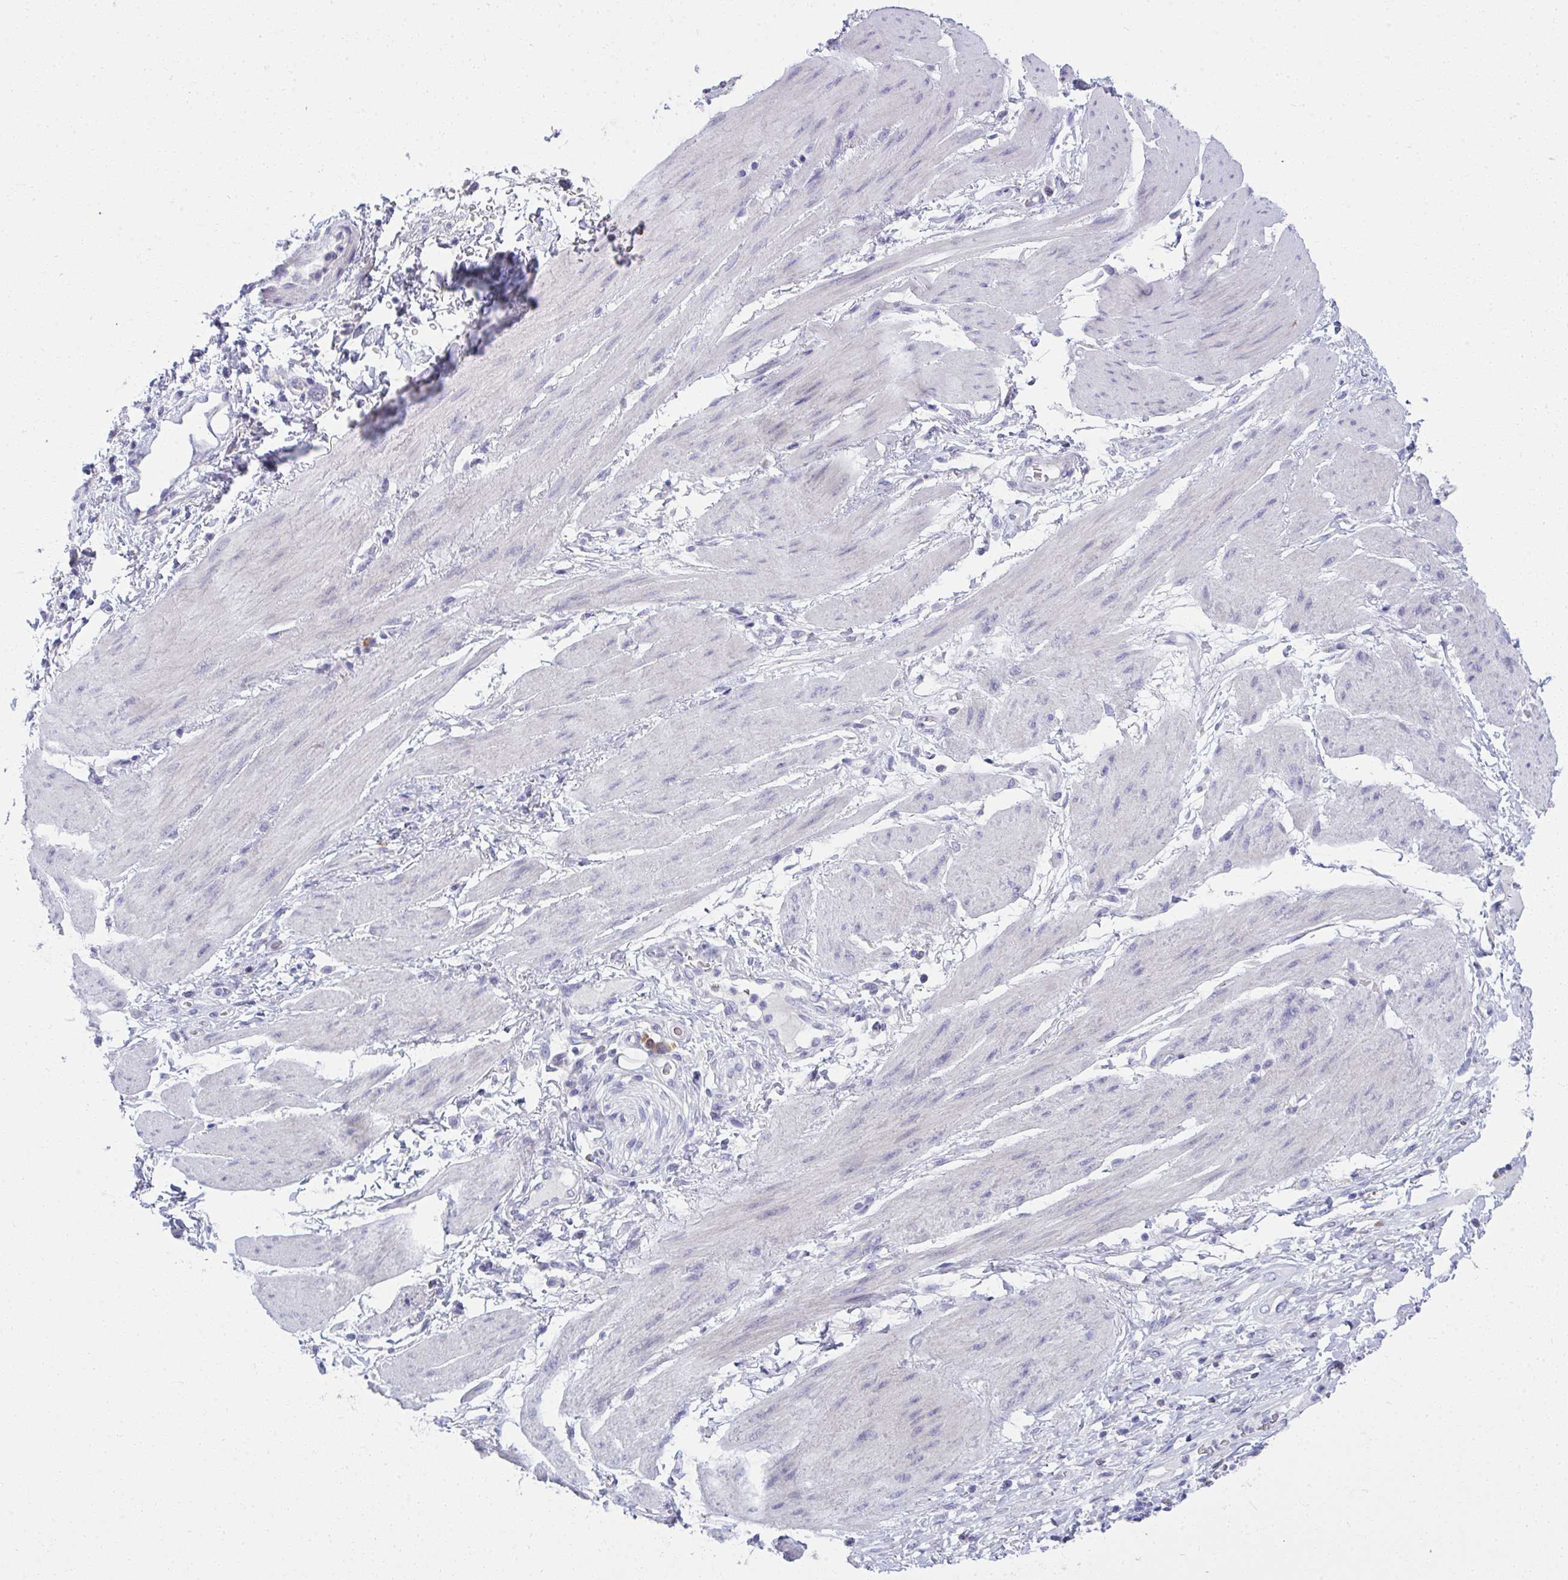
{"staining": {"intensity": "negative", "quantity": "none", "location": "none"}, "tissue": "stomach cancer", "cell_type": "Tumor cells", "image_type": "cancer", "snomed": [{"axis": "morphology", "description": "Adenocarcinoma, NOS"}, {"axis": "topography", "description": "Stomach, upper"}, {"axis": "topography", "description": "Stomach"}], "caption": "Immunohistochemistry photomicrograph of human stomach adenocarcinoma stained for a protein (brown), which exhibits no positivity in tumor cells.", "gene": "FASLG", "patient": {"sex": "male", "age": 62}}